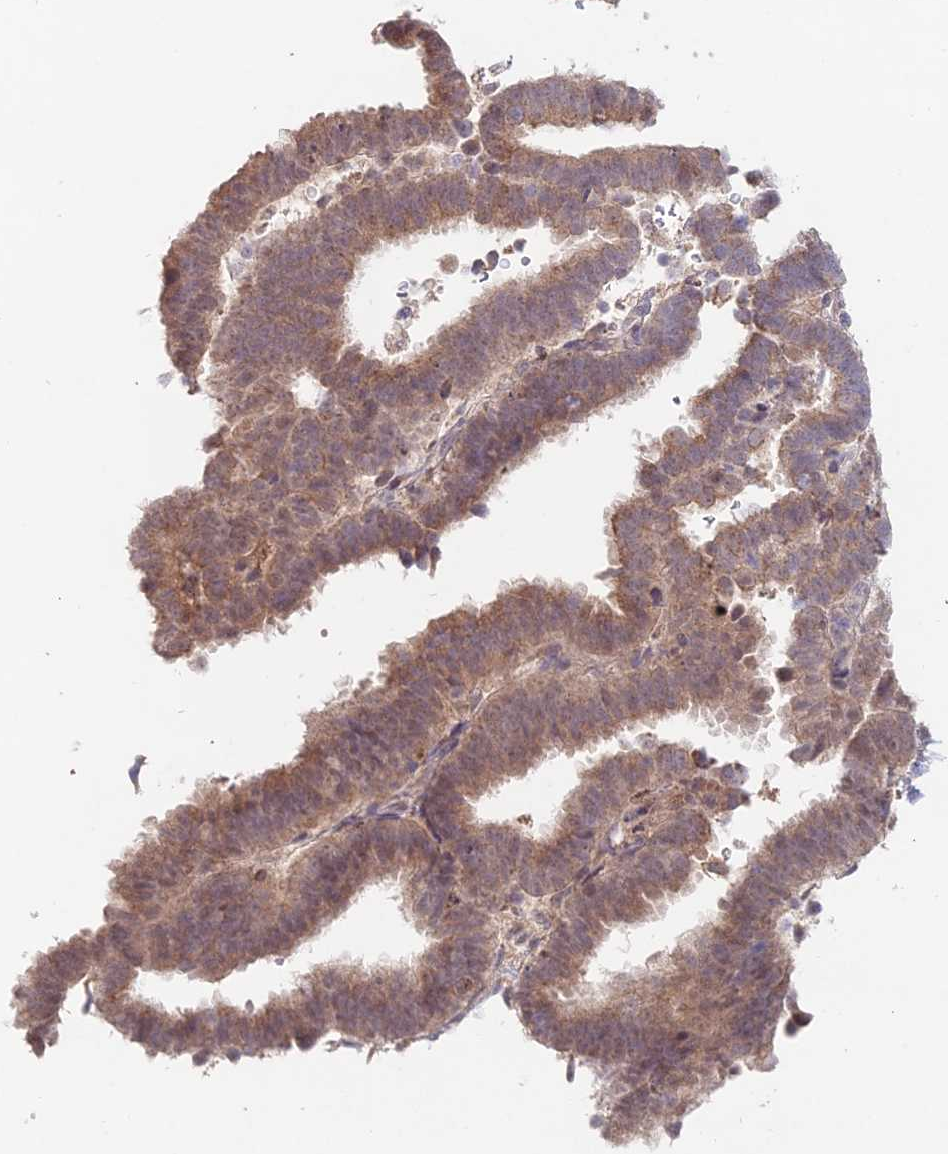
{"staining": {"intensity": "moderate", "quantity": ">75%", "location": "cytoplasmic/membranous"}, "tissue": "endometrial cancer", "cell_type": "Tumor cells", "image_type": "cancer", "snomed": [{"axis": "morphology", "description": "Adenocarcinoma, NOS"}, {"axis": "topography", "description": "Endometrium"}], "caption": "Immunohistochemistry (DAB) staining of adenocarcinoma (endometrial) reveals moderate cytoplasmic/membranous protein staining in approximately >75% of tumor cells.", "gene": "WDR43", "patient": {"sex": "female", "age": 70}}